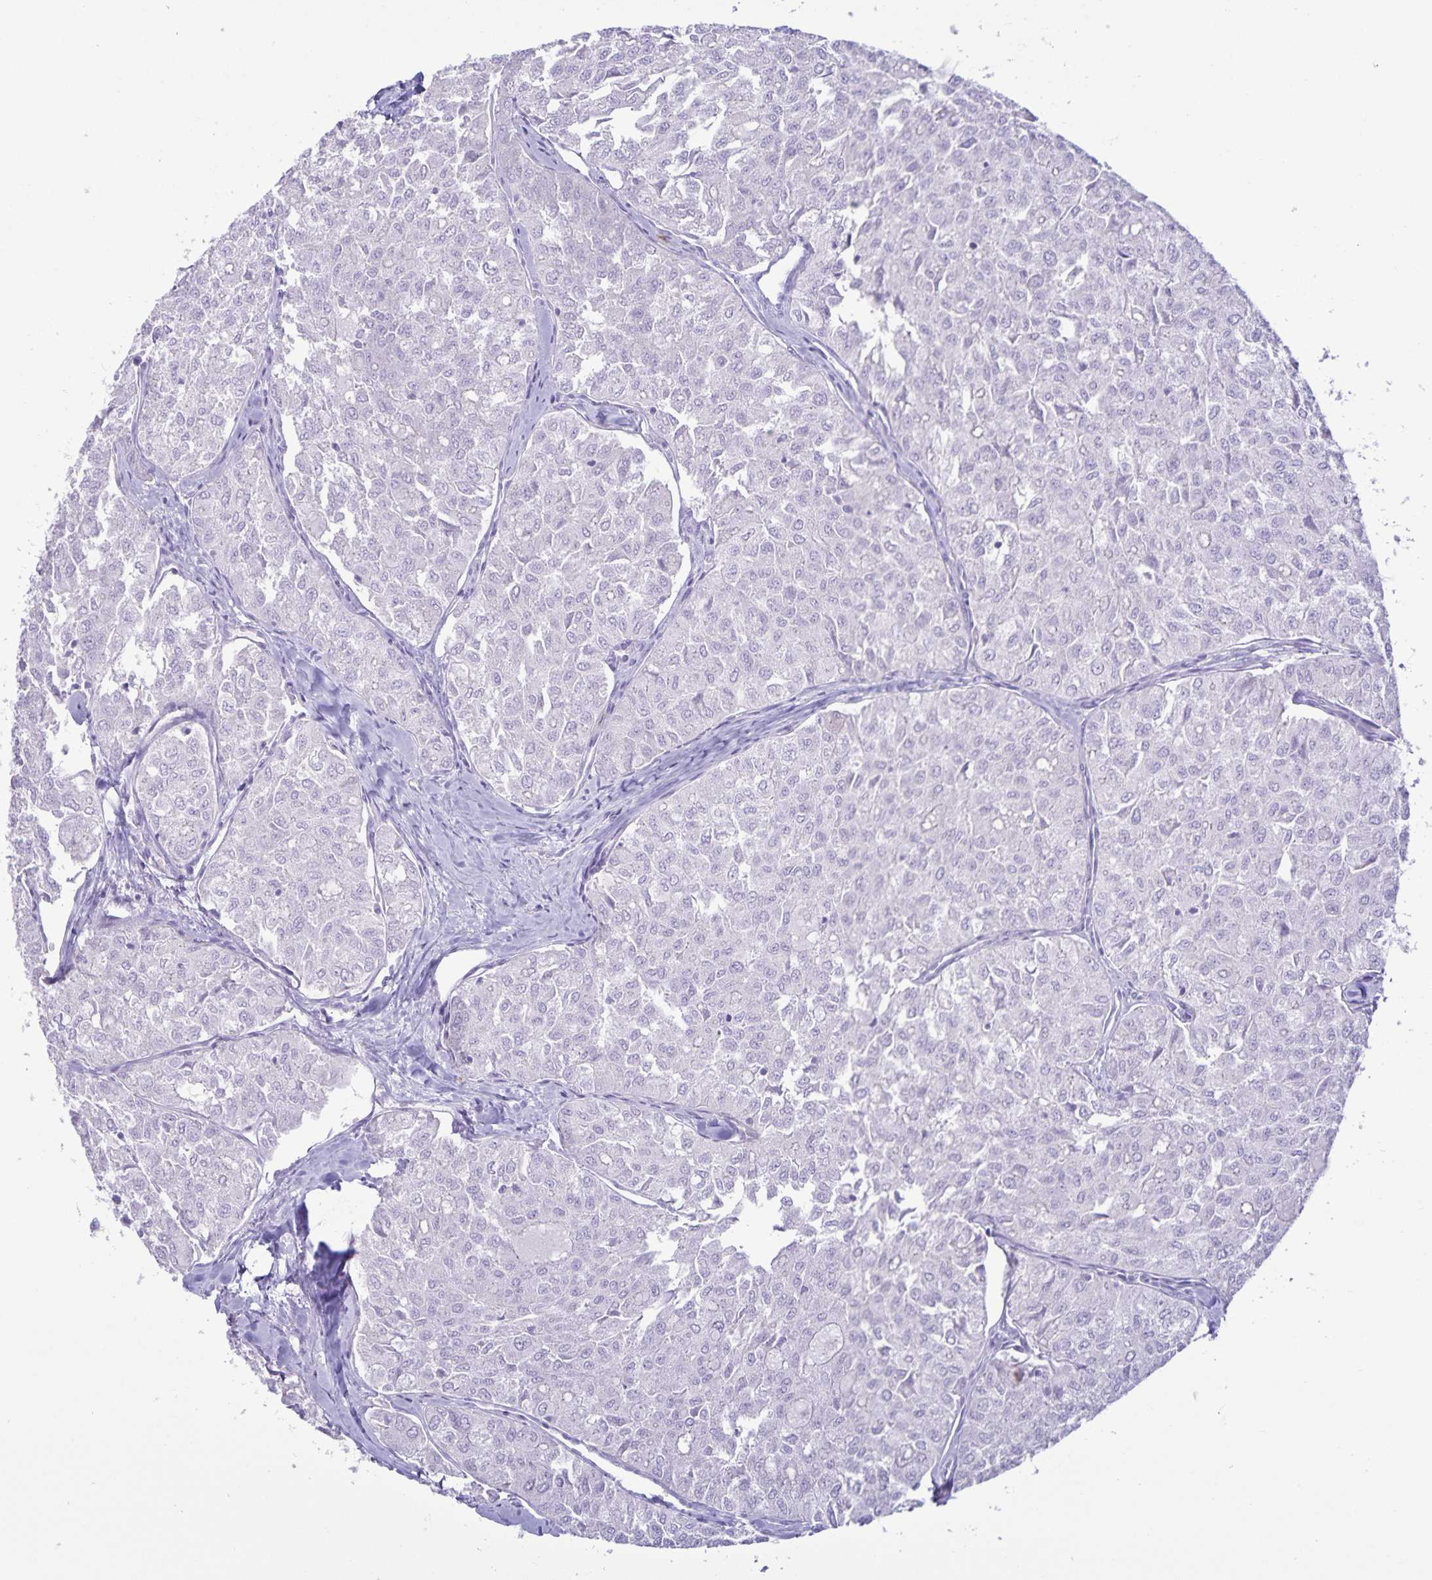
{"staining": {"intensity": "negative", "quantity": "none", "location": "none"}, "tissue": "thyroid cancer", "cell_type": "Tumor cells", "image_type": "cancer", "snomed": [{"axis": "morphology", "description": "Follicular adenoma carcinoma, NOS"}, {"axis": "topography", "description": "Thyroid gland"}], "caption": "Thyroid cancer was stained to show a protein in brown. There is no significant expression in tumor cells.", "gene": "IBTK", "patient": {"sex": "male", "age": 75}}